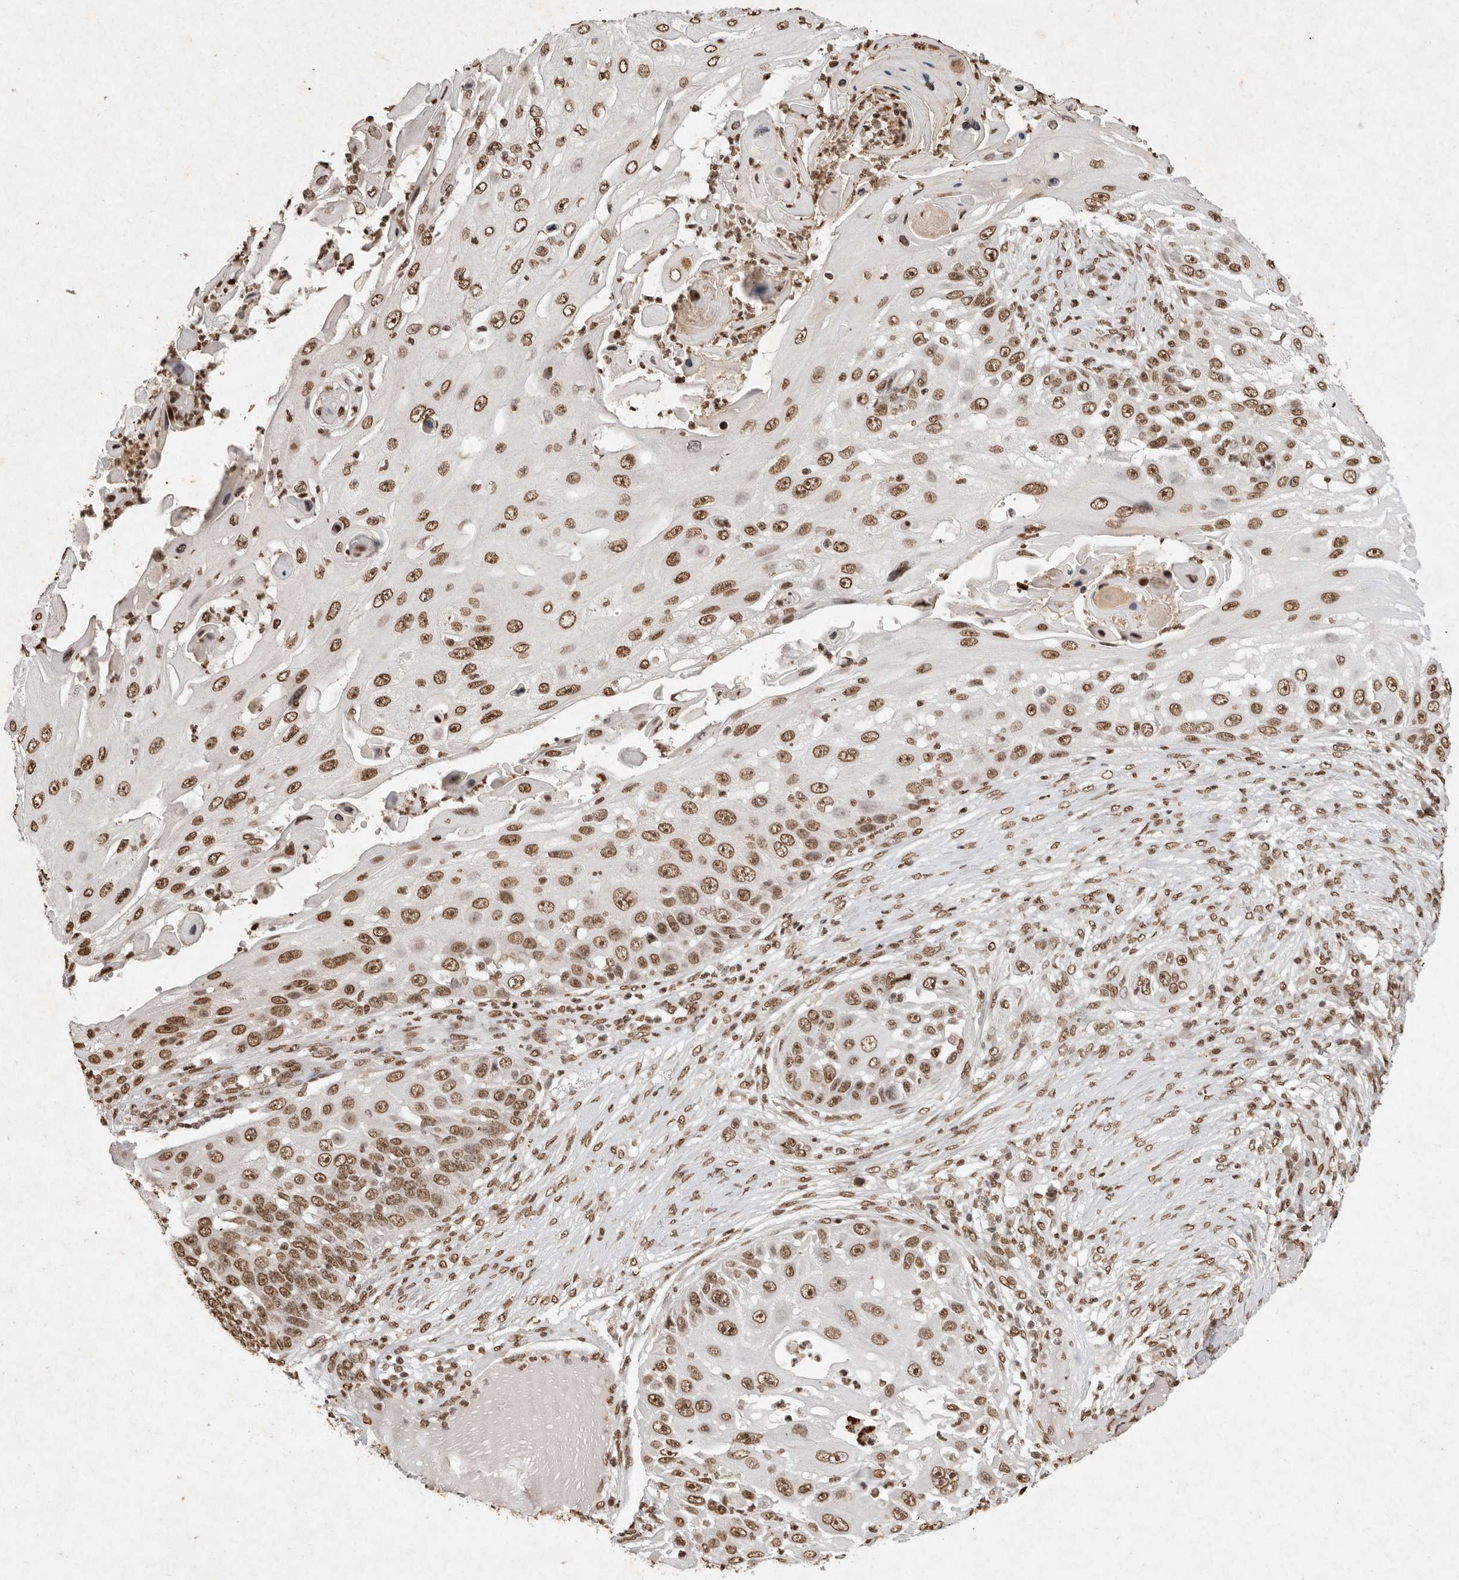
{"staining": {"intensity": "moderate", "quantity": ">75%", "location": "nuclear"}, "tissue": "skin cancer", "cell_type": "Tumor cells", "image_type": "cancer", "snomed": [{"axis": "morphology", "description": "Squamous cell carcinoma, NOS"}, {"axis": "topography", "description": "Skin"}], "caption": "A histopathology image showing moderate nuclear expression in about >75% of tumor cells in skin cancer (squamous cell carcinoma), as visualized by brown immunohistochemical staining.", "gene": "NKX3-2", "patient": {"sex": "female", "age": 44}}